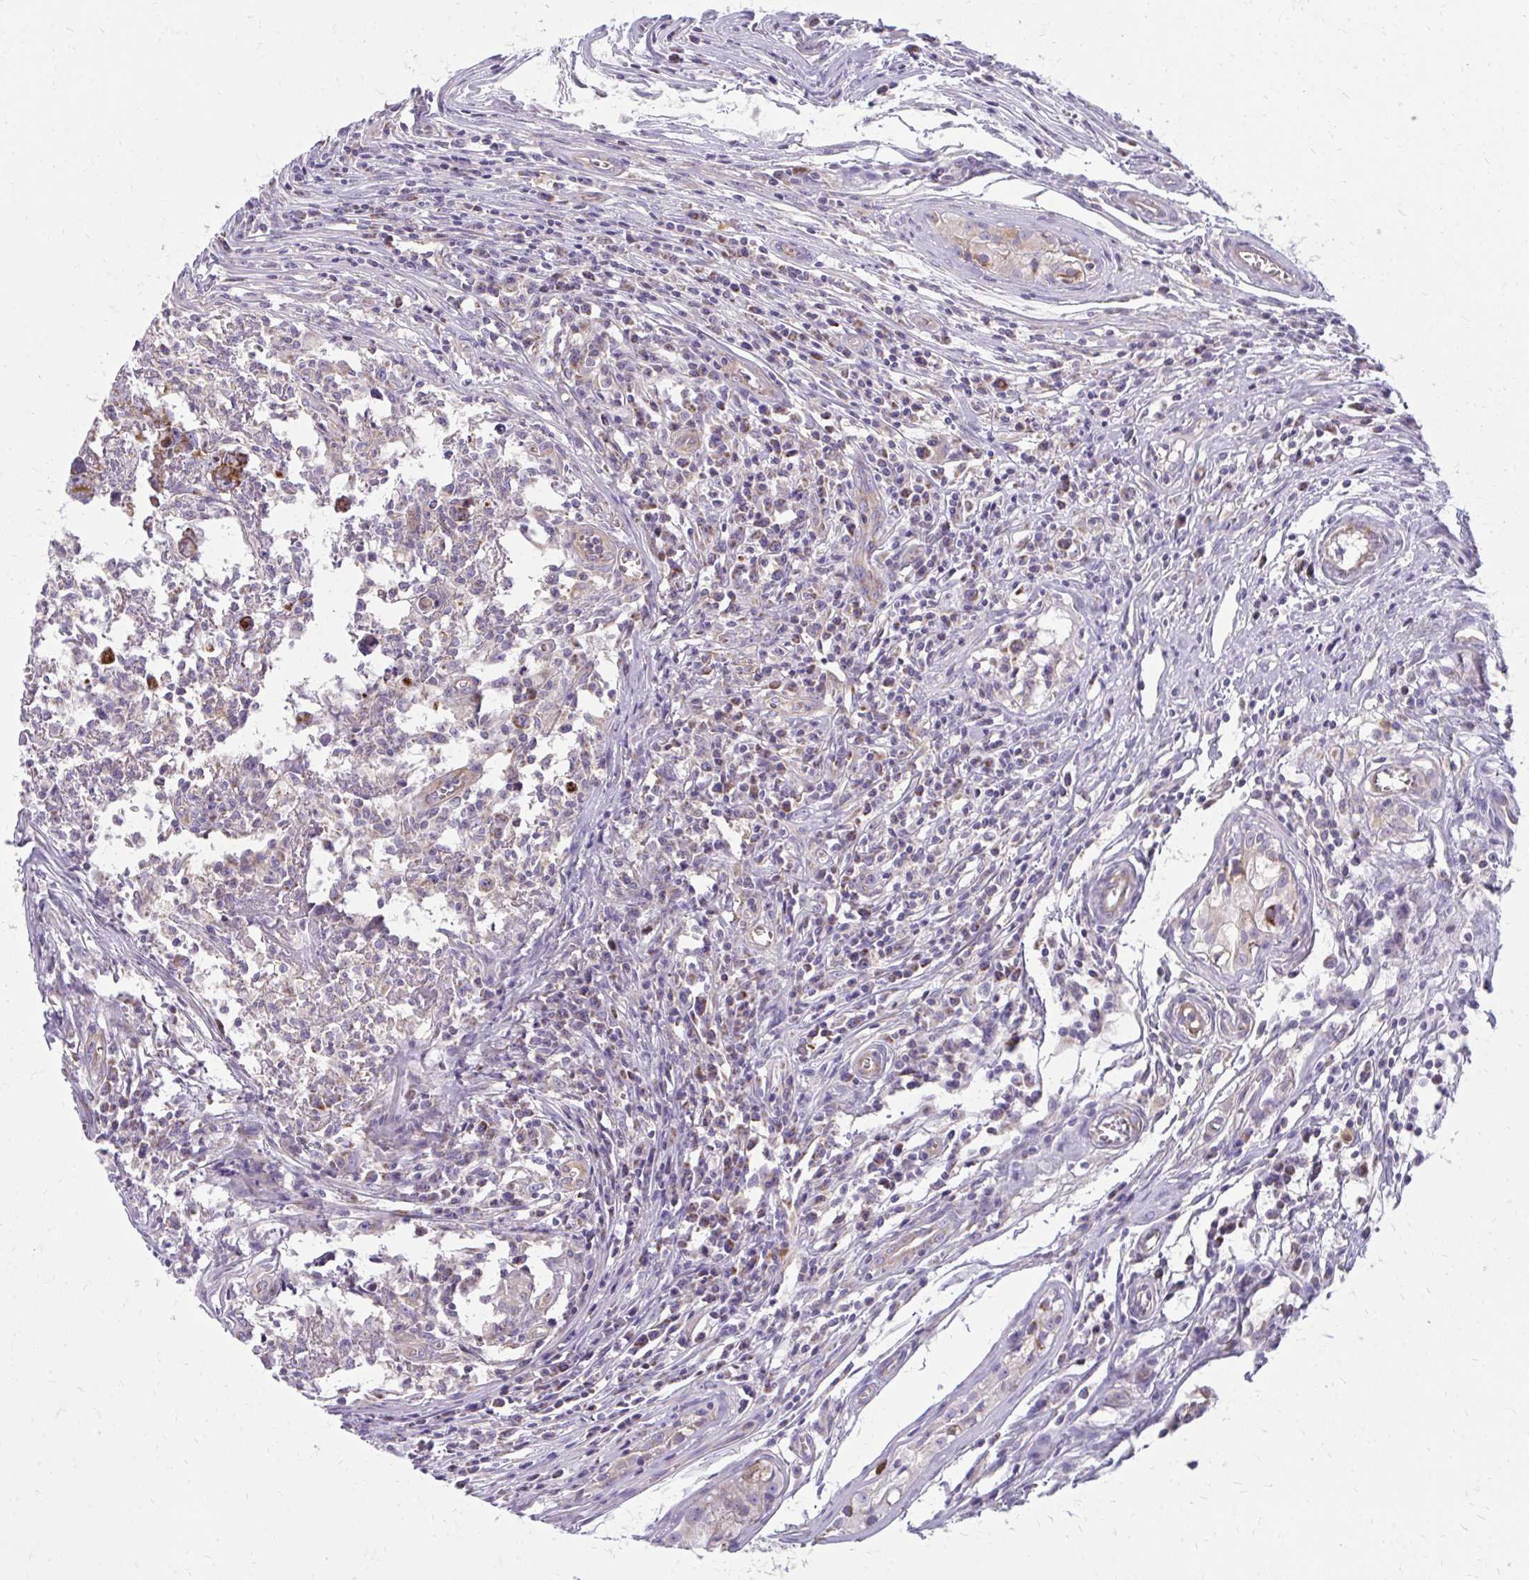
{"staining": {"intensity": "moderate", "quantity": "25%-75%", "location": "cytoplasmic/membranous"}, "tissue": "testis cancer", "cell_type": "Tumor cells", "image_type": "cancer", "snomed": [{"axis": "morphology", "description": "Carcinoma, Embryonal, NOS"}, {"axis": "topography", "description": "Testis"}], "caption": "The histopathology image displays staining of embryonal carcinoma (testis), revealing moderate cytoplasmic/membranous protein staining (brown color) within tumor cells. The protein is stained brown, and the nuclei are stained in blue (DAB (3,3'-diaminobenzidine) IHC with brightfield microscopy, high magnification).", "gene": "IFIT1", "patient": {"sex": "male", "age": 22}}